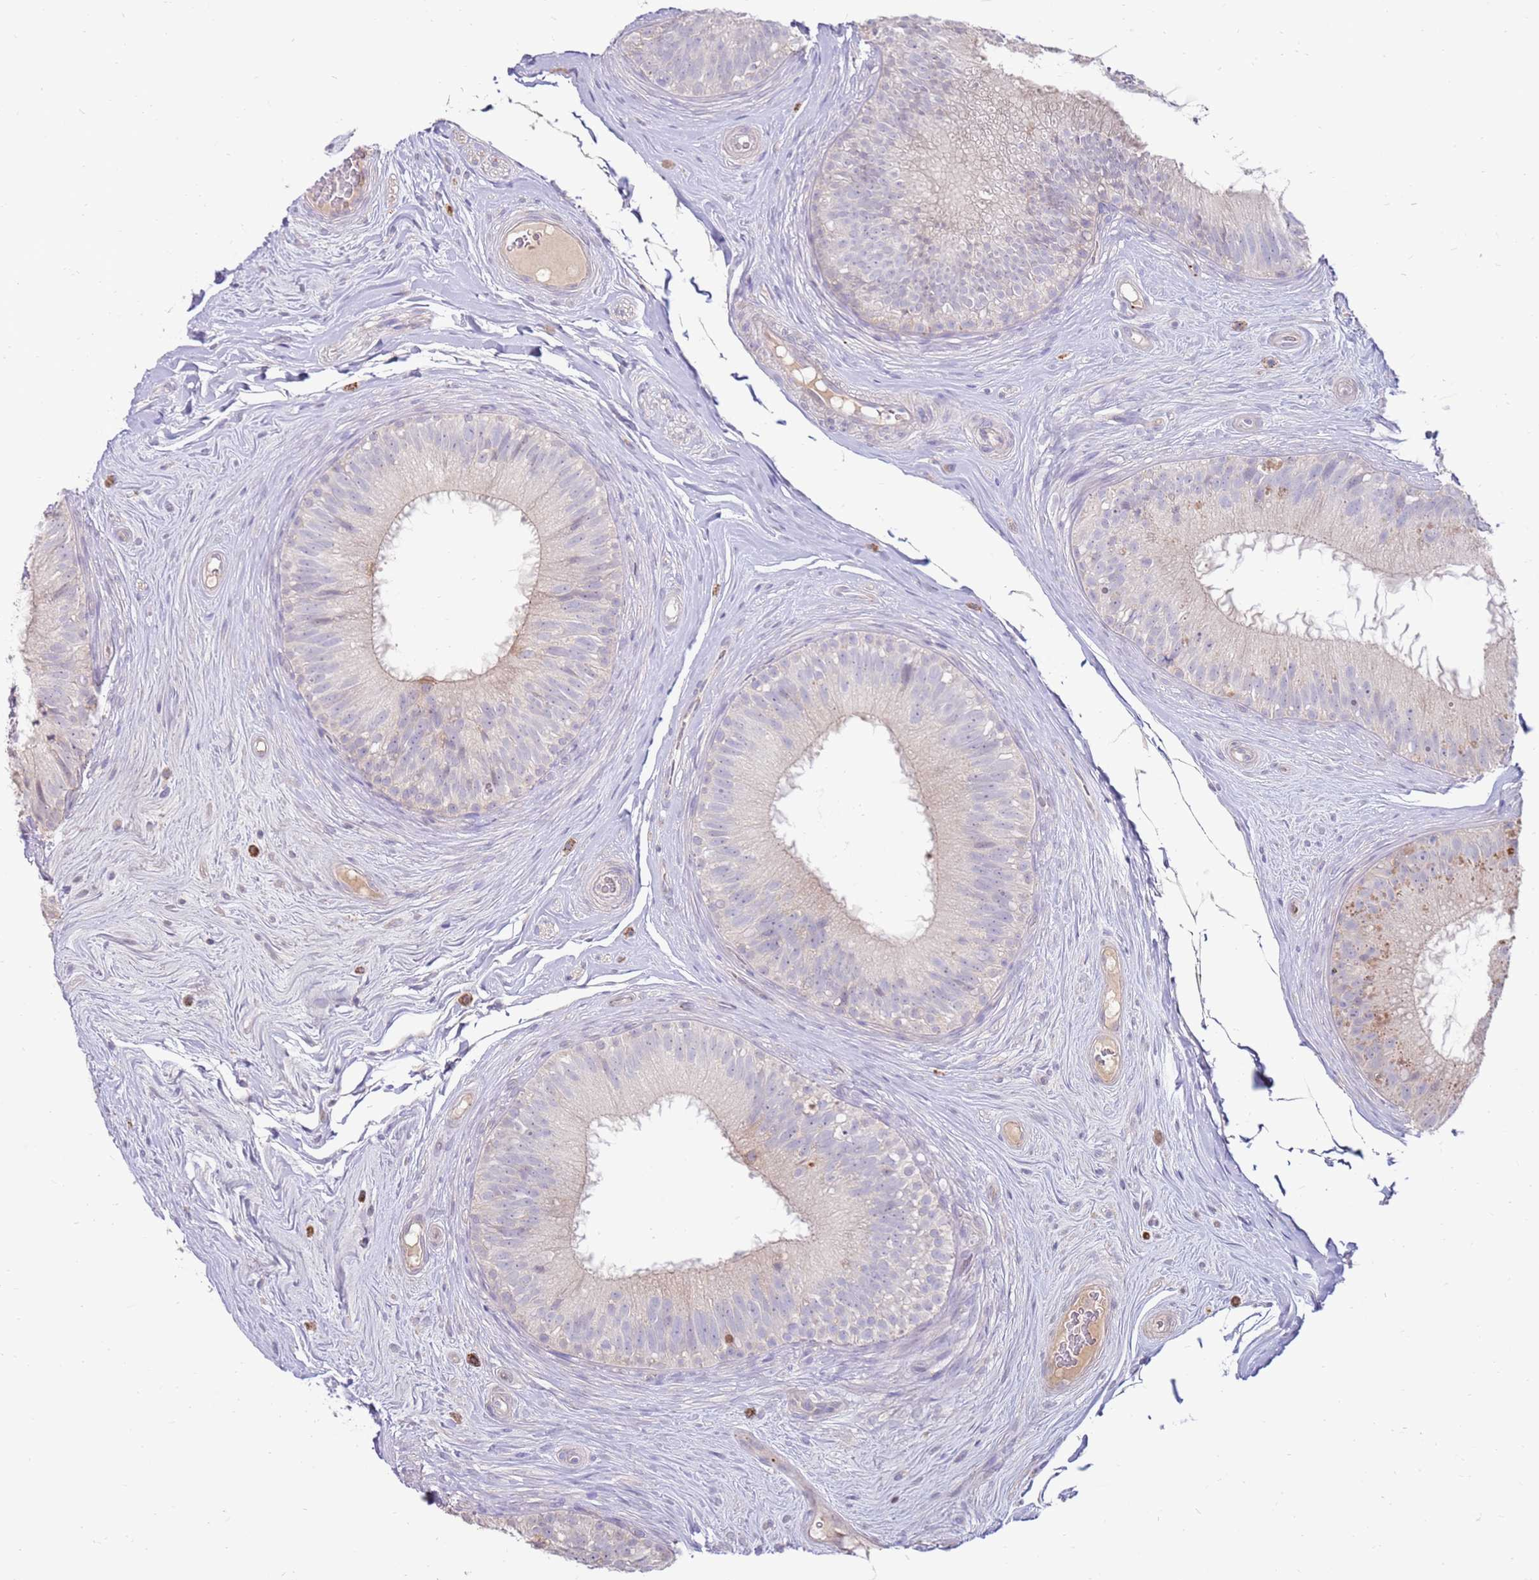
{"staining": {"intensity": "moderate", "quantity": "<25%", "location": "cytoplasmic/membranous"}, "tissue": "epididymis", "cell_type": "Glandular cells", "image_type": "normal", "snomed": [{"axis": "morphology", "description": "Normal tissue, NOS"}, {"axis": "topography", "description": "Epididymis"}], "caption": "Brown immunohistochemical staining in normal human epididymis demonstrates moderate cytoplasmic/membranous expression in about <25% of glandular cells.", "gene": "SLC44A4", "patient": {"sex": "male", "age": 34}}